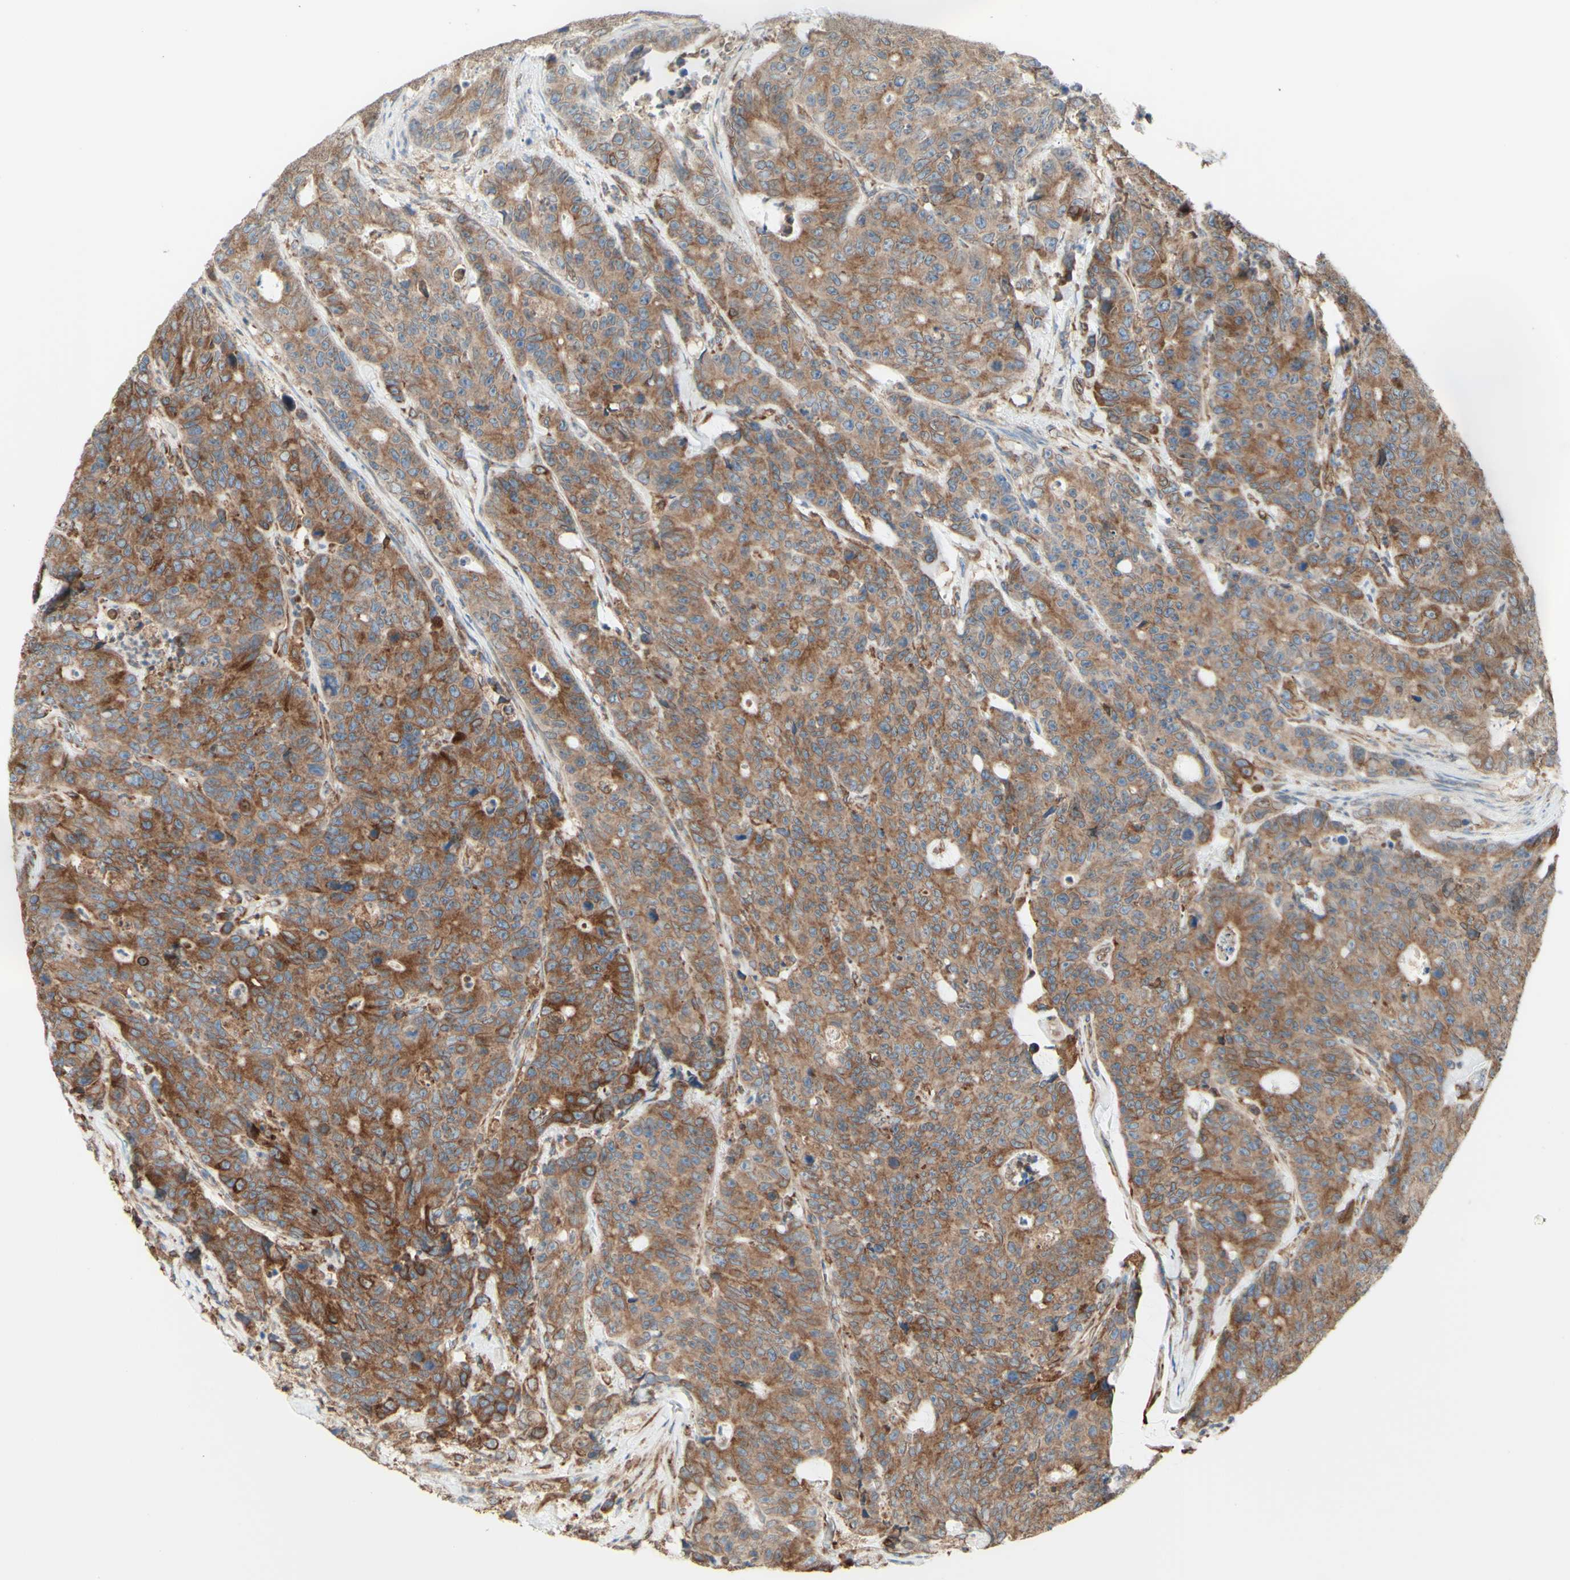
{"staining": {"intensity": "moderate", "quantity": ">75%", "location": "cytoplasmic/membranous"}, "tissue": "colorectal cancer", "cell_type": "Tumor cells", "image_type": "cancer", "snomed": [{"axis": "morphology", "description": "Adenocarcinoma, NOS"}, {"axis": "topography", "description": "Colon"}], "caption": "Moderate cytoplasmic/membranous protein staining is seen in approximately >75% of tumor cells in colorectal cancer (adenocarcinoma).", "gene": "DNAJB11", "patient": {"sex": "female", "age": 86}}